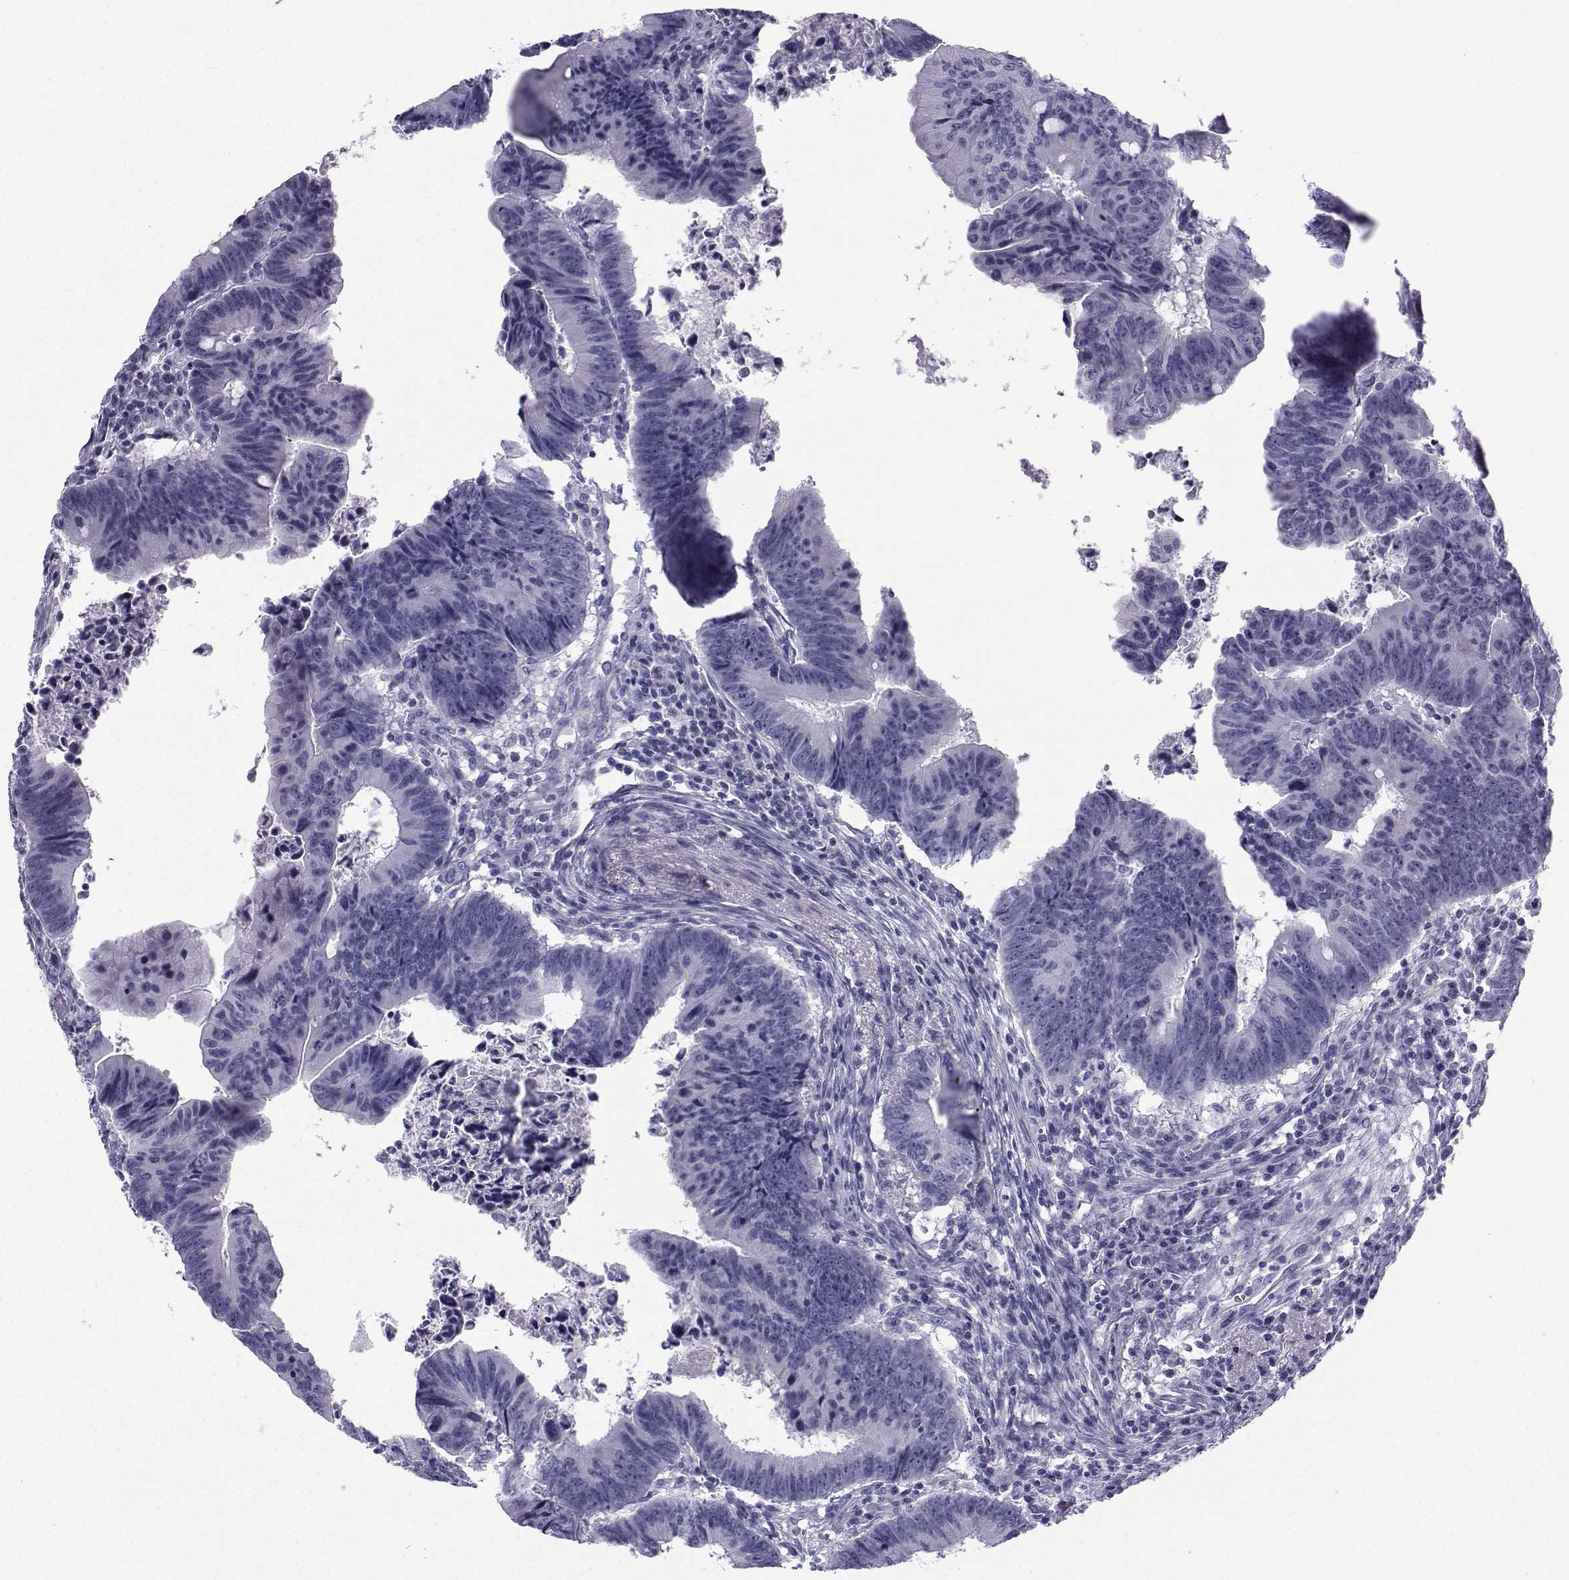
{"staining": {"intensity": "negative", "quantity": "none", "location": "none"}, "tissue": "colorectal cancer", "cell_type": "Tumor cells", "image_type": "cancer", "snomed": [{"axis": "morphology", "description": "Adenocarcinoma, NOS"}, {"axis": "topography", "description": "Colon"}], "caption": "High power microscopy histopathology image of an immunohistochemistry (IHC) micrograph of colorectal cancer, revealing no significant positivity in tumor cells.", "gene": "SPANXD", "patient": {"sex": "female", "age": 87}}